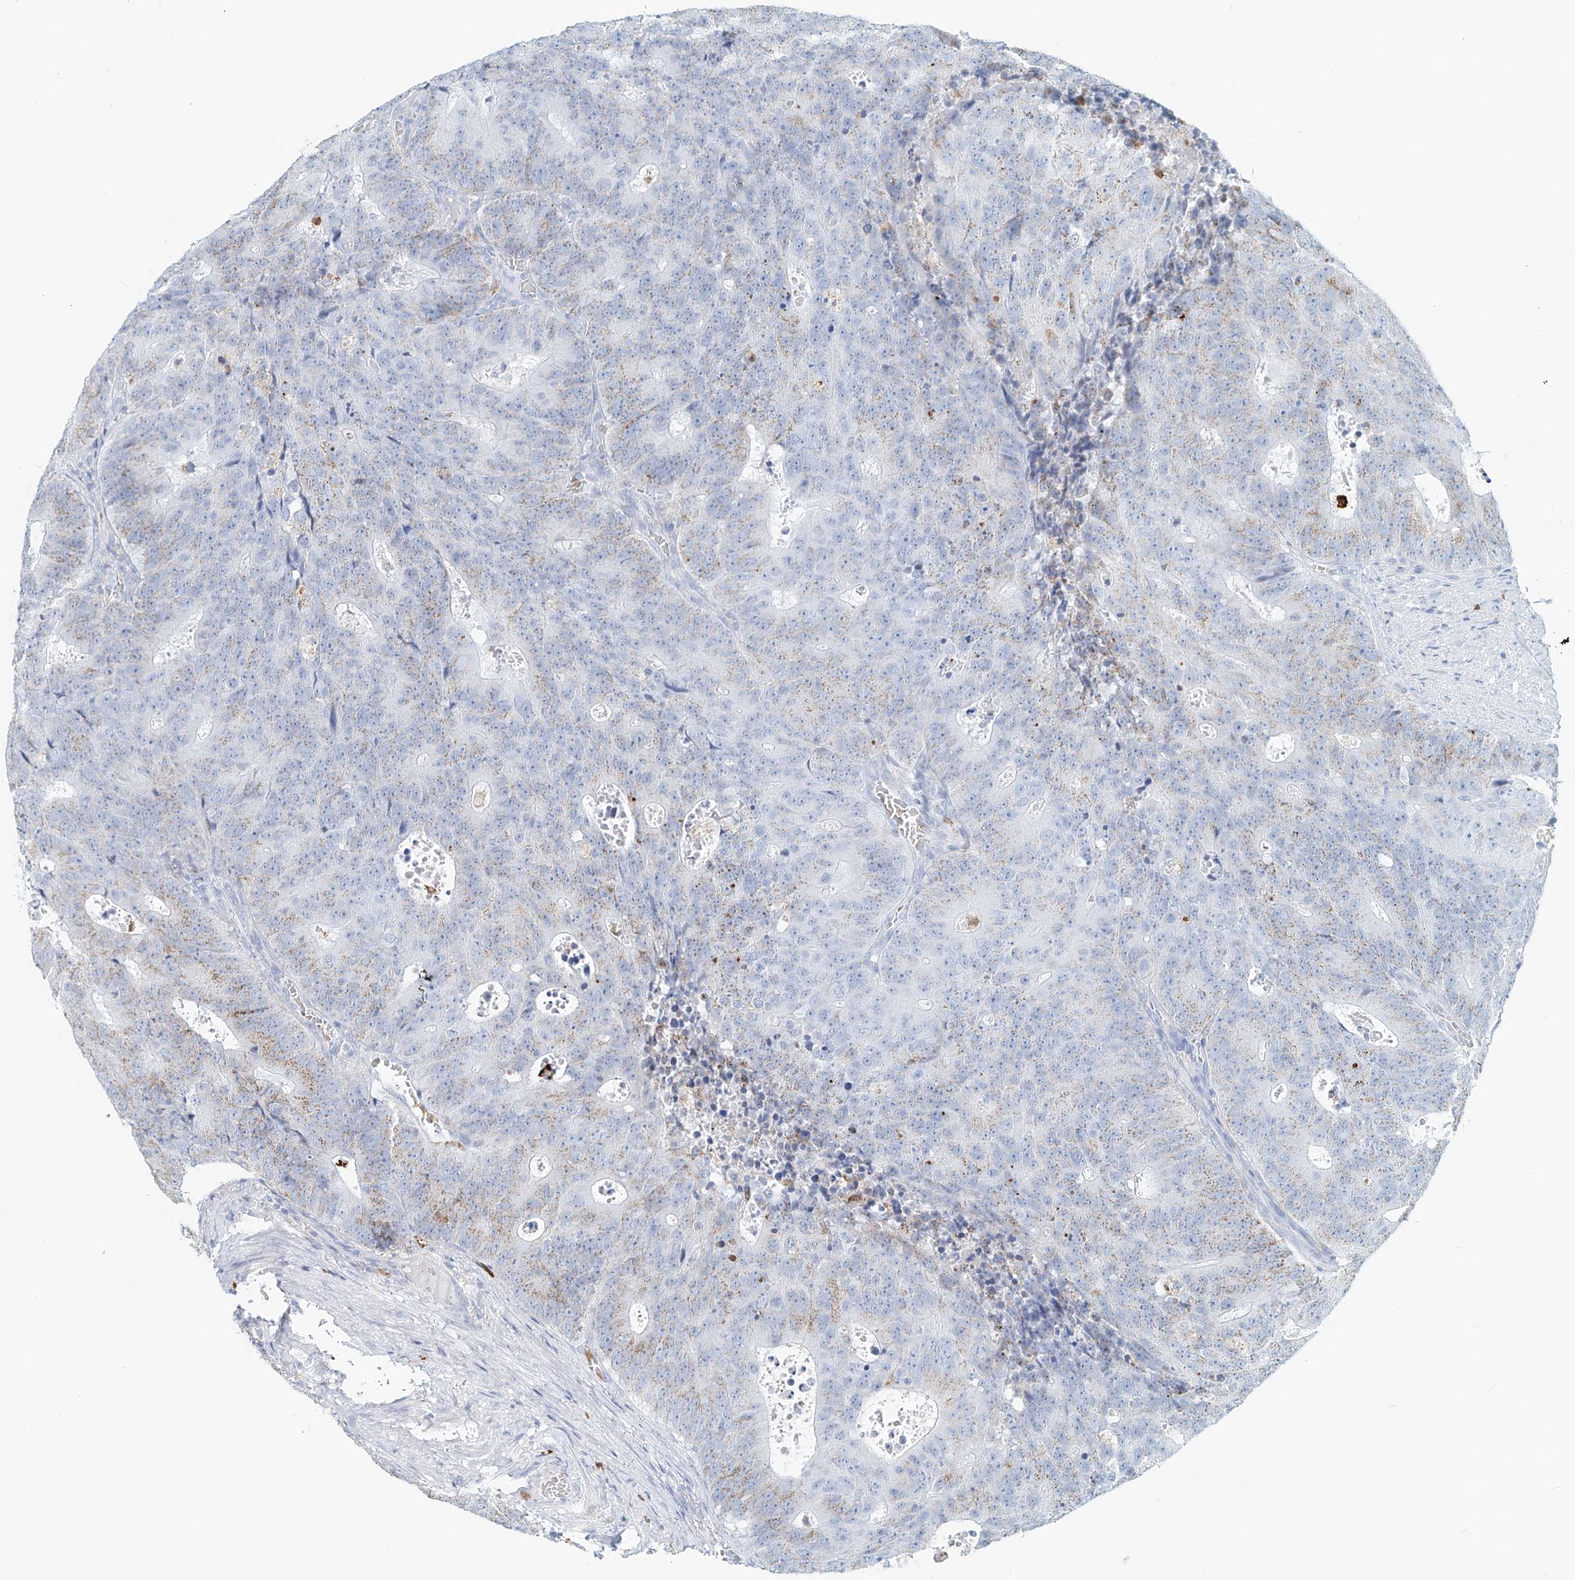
{"staining": {"intensity": "weak", "quantity": "25%-75%", "location": "cytoplasmic/membranous"}, "tissue": "colorectal cancer", "cell_type": "Tumor cells", "image_type": "cancer", "snomed": [{"axis": "morphology", "description": "Adenocarcinoma, NOS"}, {"axis": "topography", "description": "Colon"}], "caption": "Weak cytoplasmic/membranous expression is seen in approximately 25%-75% of tumor cells in colorectal cancer.", "gene": "PTPRA", "patient": {"sex": "male", "age": 87}}